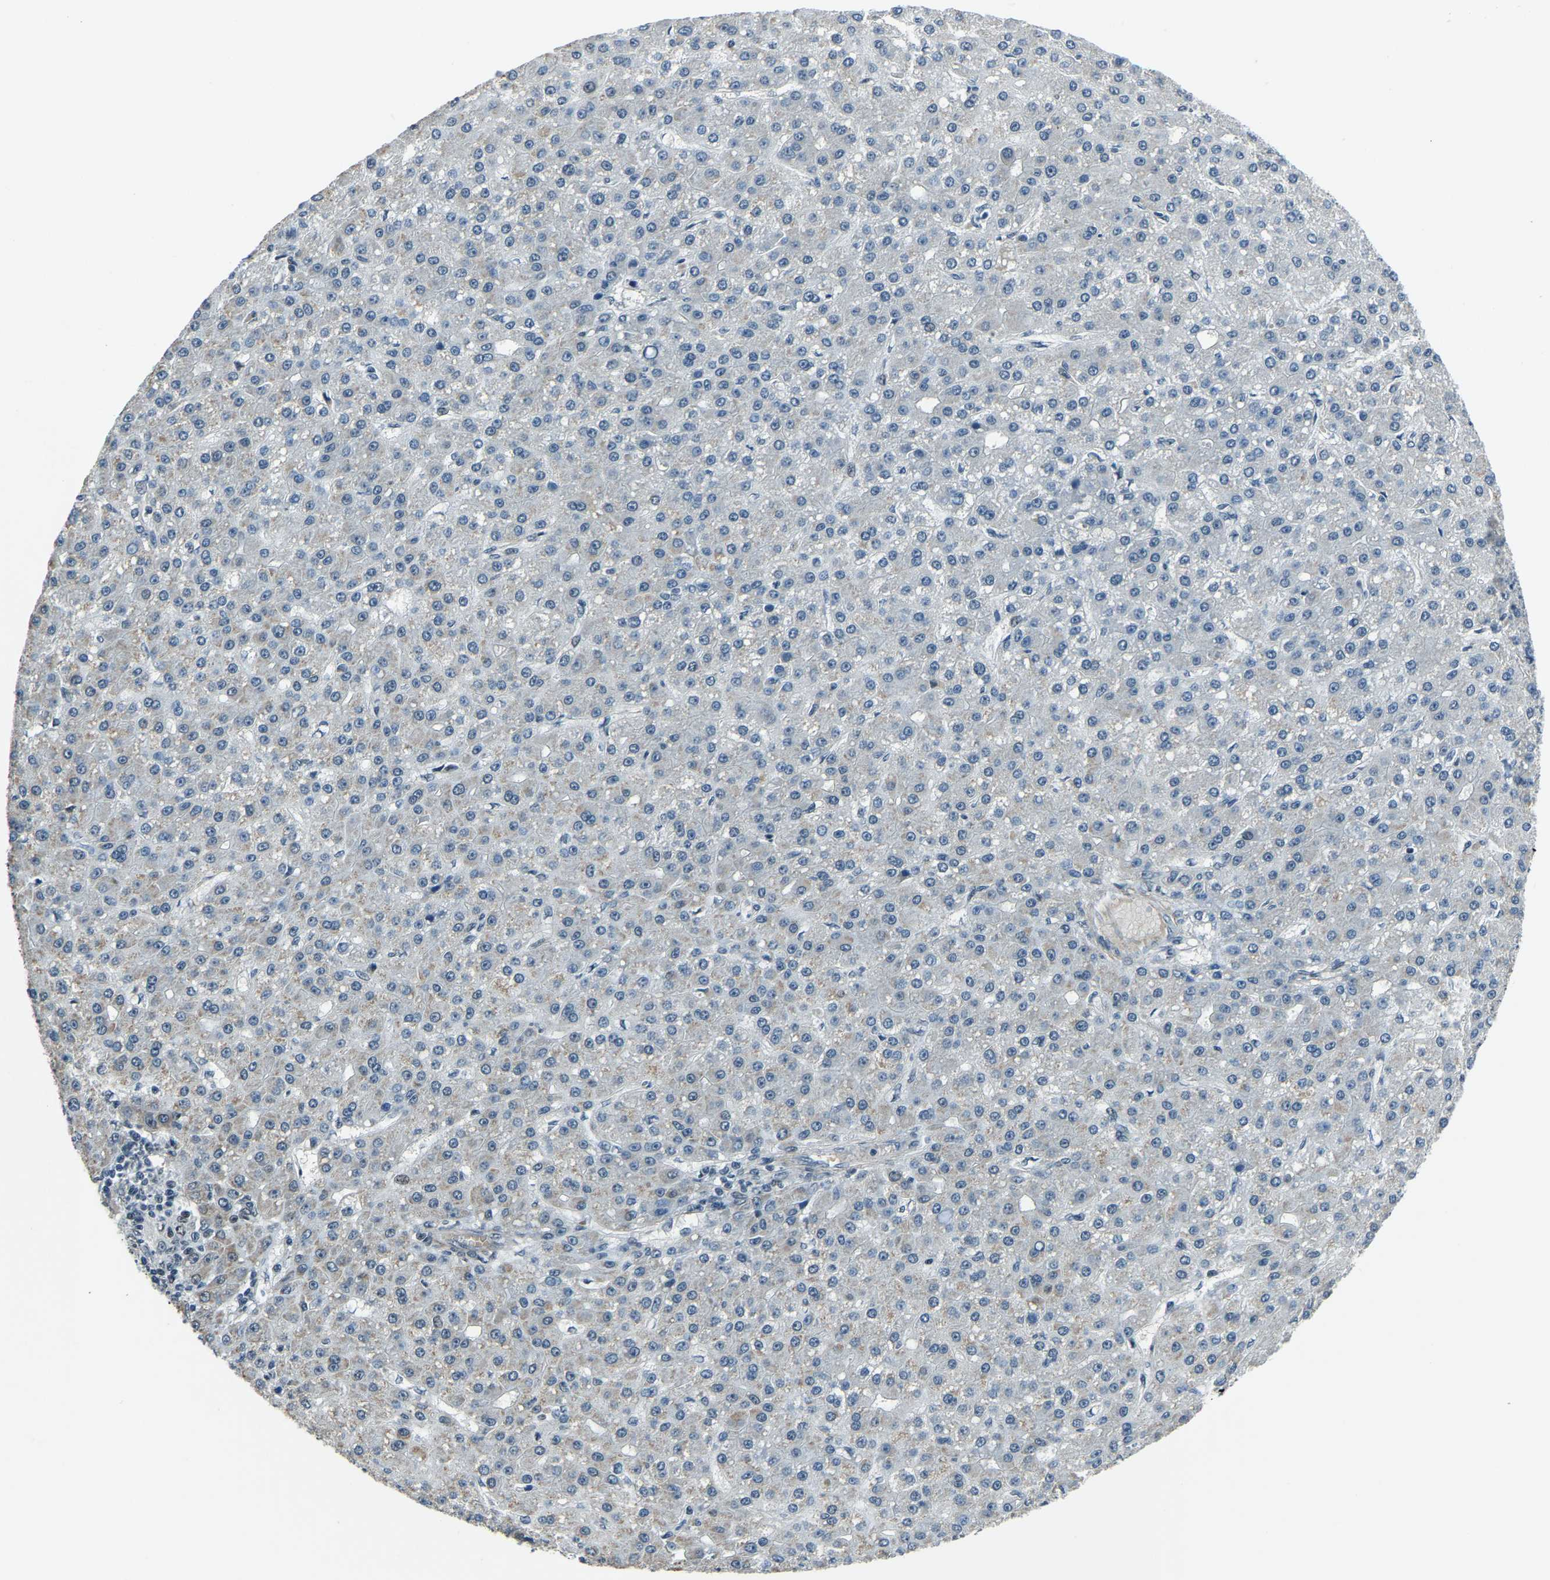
{"staining": {"intensity": "negative", "quantity": "none", "location": "none"}, "tissue": "liver cancer", "cell_type": "Tumor cells", "image_type": "cancer", "snomed": [{"axis": "morphology", "description": "Carcinoma, Hepatocellular, NOS"}, {"axis": "topography", "description": "Liver"}], "caption": "Tumor cells show no significant protein positivity in liver hepatocellular carcinoma. (Immunohistochemistry (ihc), brightfield microscopy, high magnification).", "gene": "PRCC", "patient": {"sex": "male", "age": 67}}